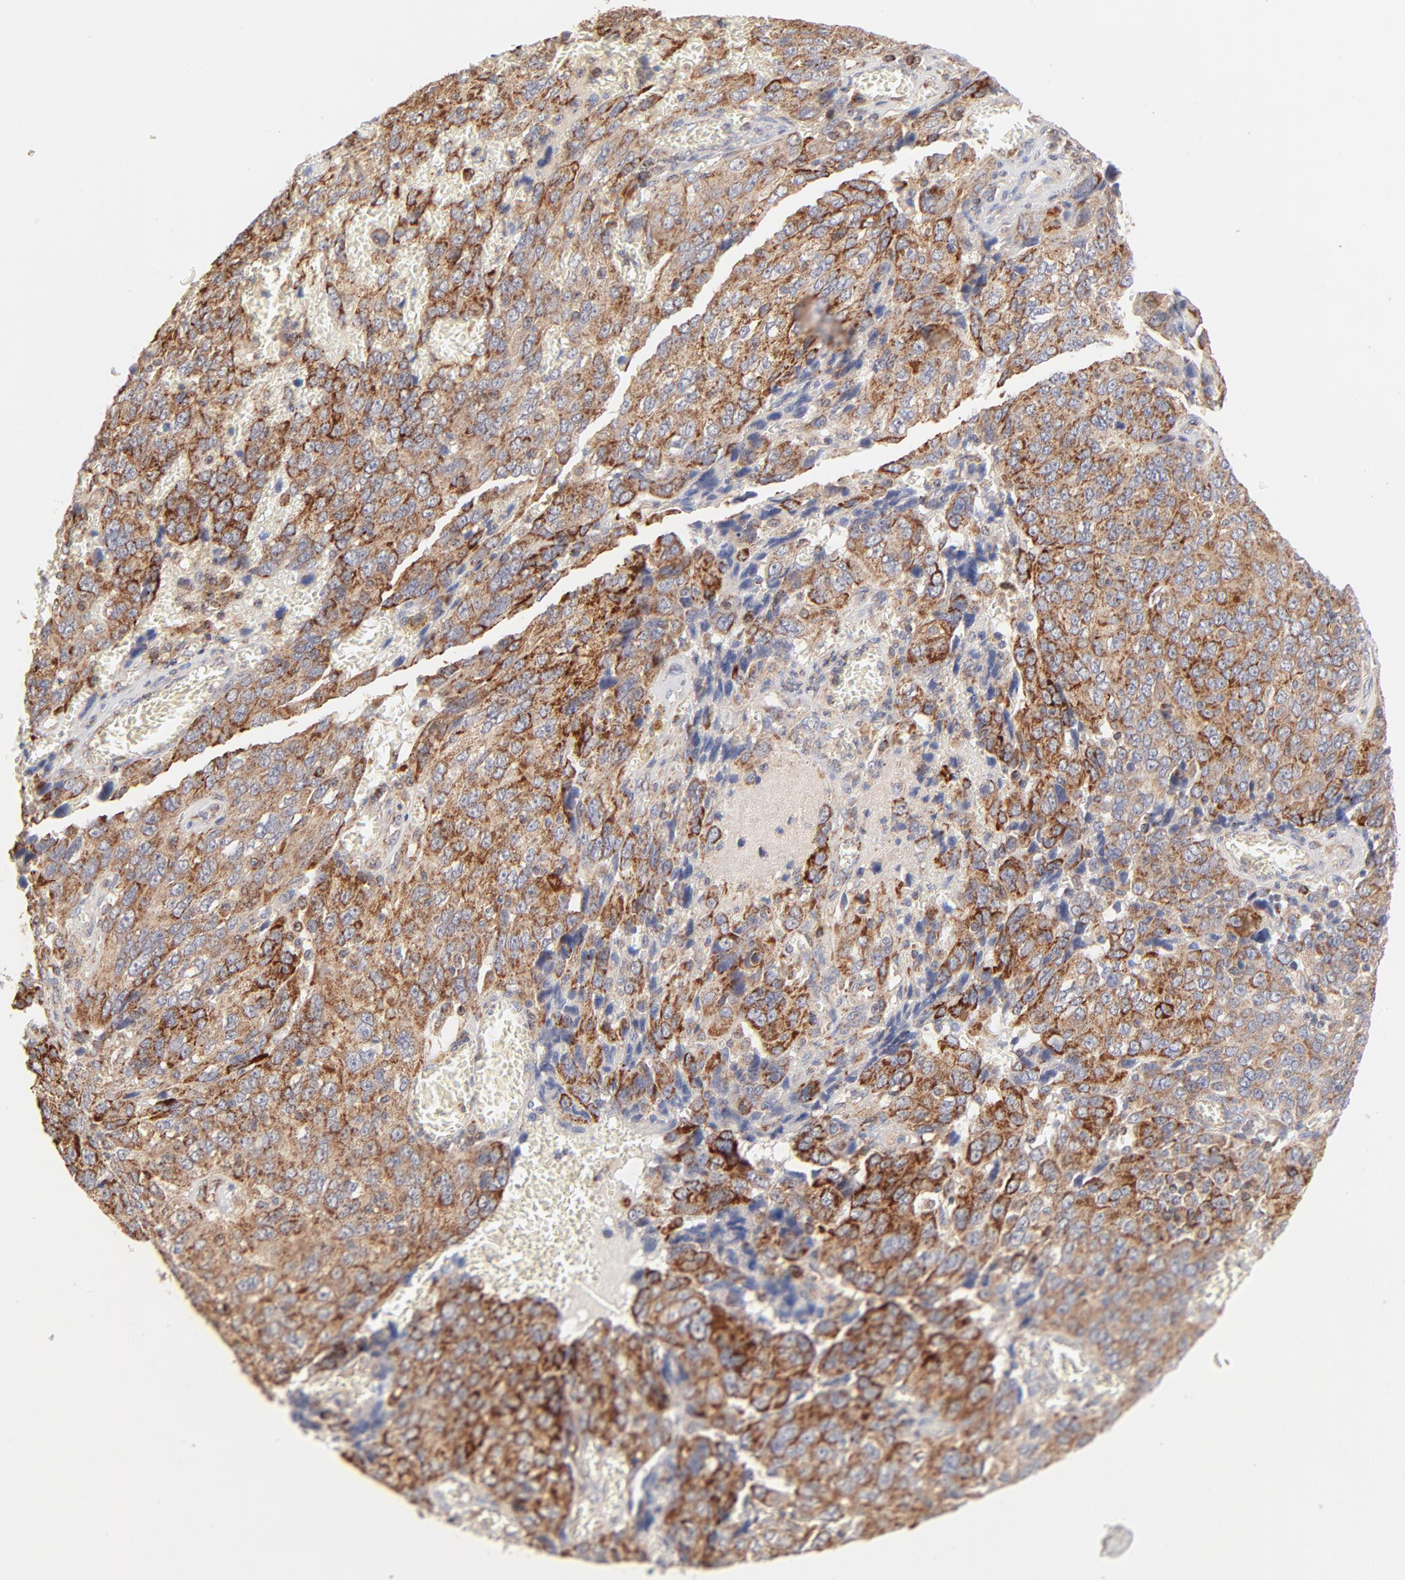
{"staining": {"intensity": "strong", "quantity": "25%-75%", "location": "cytoplasmic/membranous"}, "tissue": "ovarian cancer", "cell_type": "Tumor cells", "image_type": "cancer", "snomed": [{"axis": "morphology", "description": "Carcinoma, endometroid"}, {"axis": "topography", "description": "Ovary"}], "caption": "The histopathology image exhibits a brown stain indicating the presence of a protein in the cytoplasmic/membranous of tumor cells in ovarian cancer (endometroid carcinoma).", "gene": "CSPG4", "patient": {"sex": "female", "age": 75}}